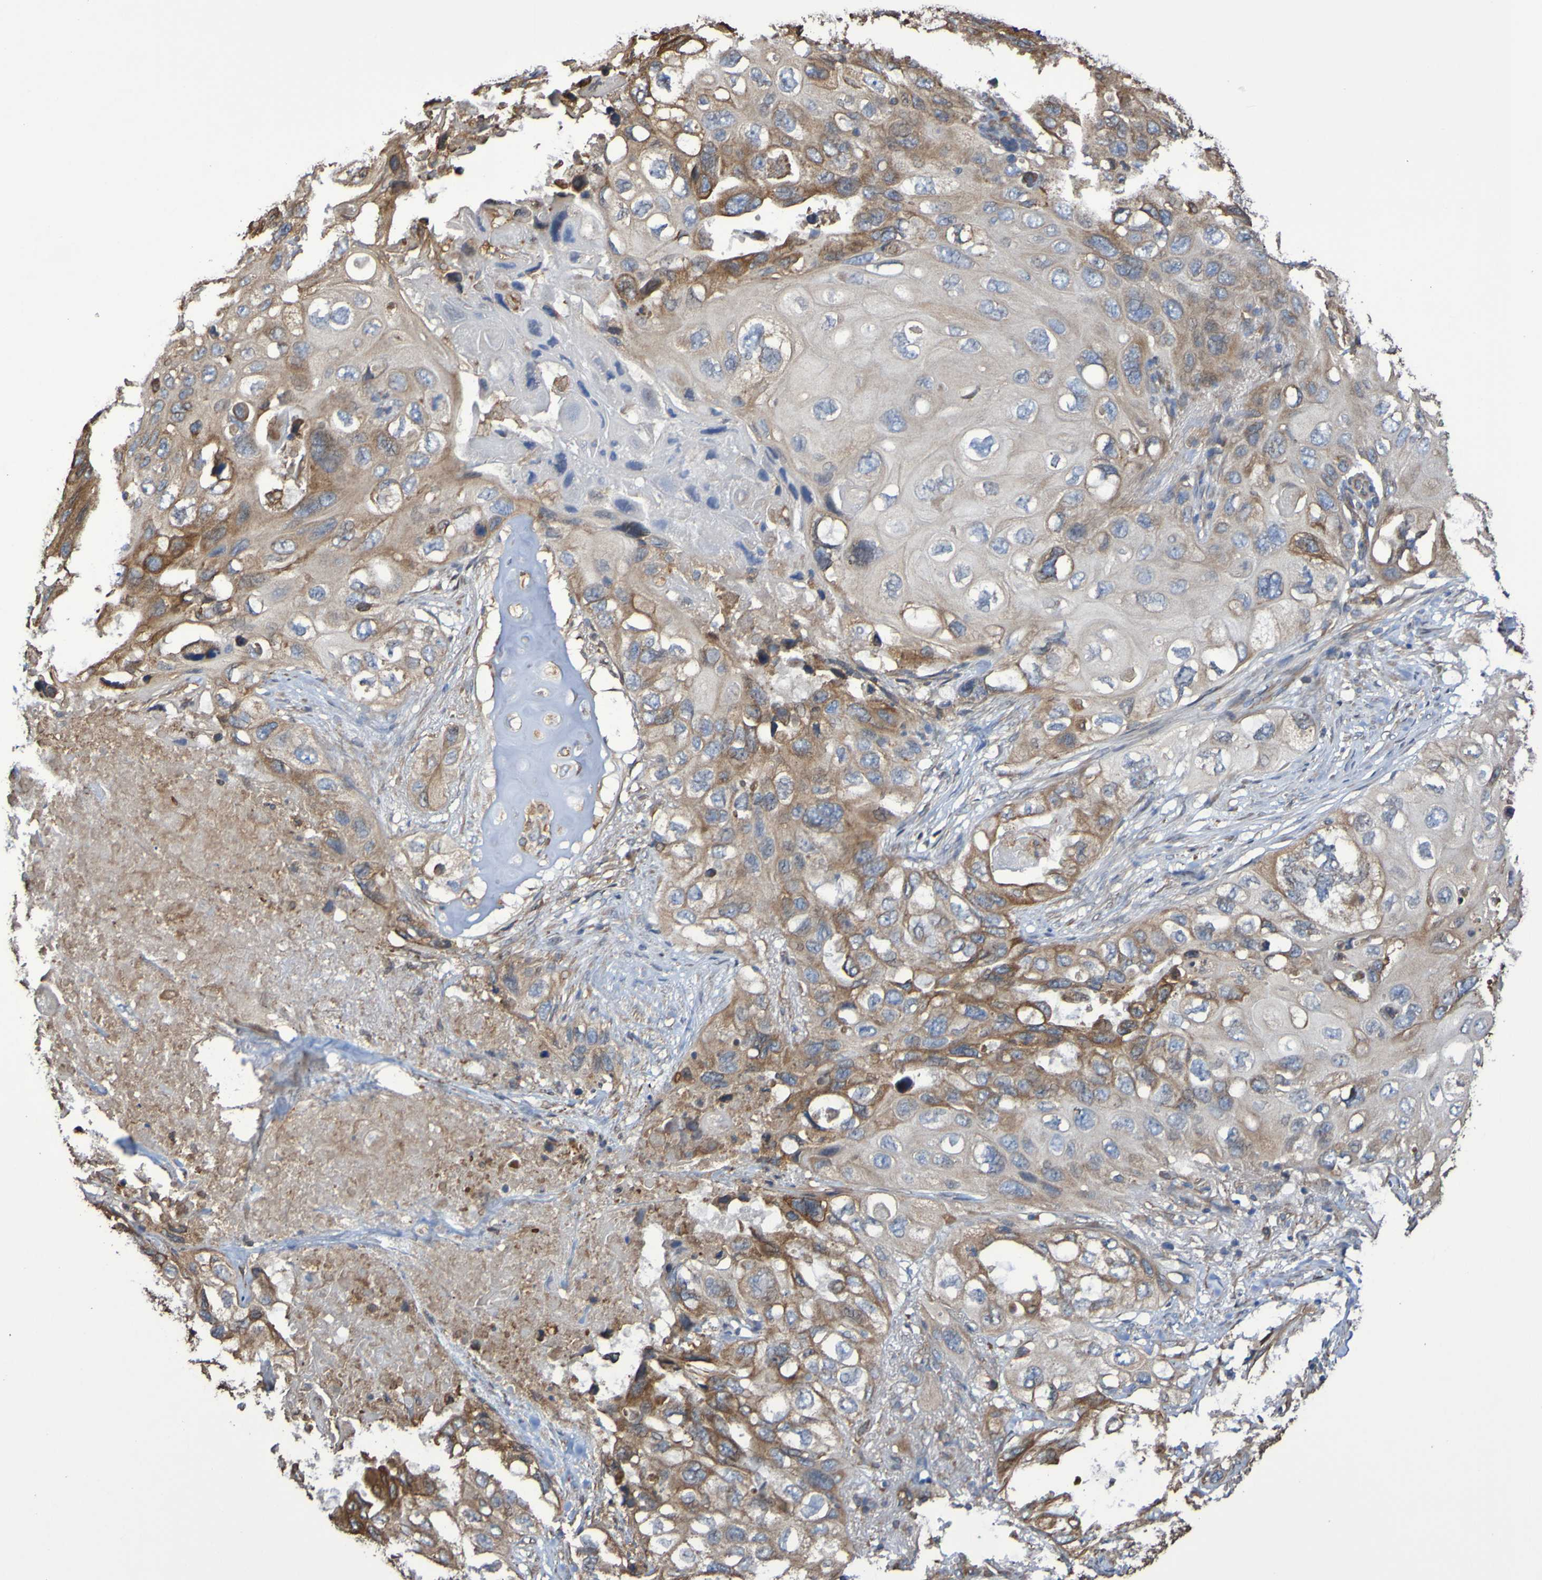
{"staining": {"intensity": "moderate", "quantity": "25%-75%", "location": "cytoplasmic/membranous"}, "tissue": "lung cancer", "cell_type": "Tumor cells", "image_type": "cancer", "snomed": [{"axis": "morphology", "description": "Squamous cell carcinoma, NOS"}, {"axis": "topography", "description": "Lung"}], "caption": "High-power microscopy captured an IHC photomicrograph of lung cancer, revealing moderate cytoplasmic/membranous expression in approximately 25%-75% of tumor cells.", "gene": "RAB11A", "patient": {"sex": "female", "age": 73}}